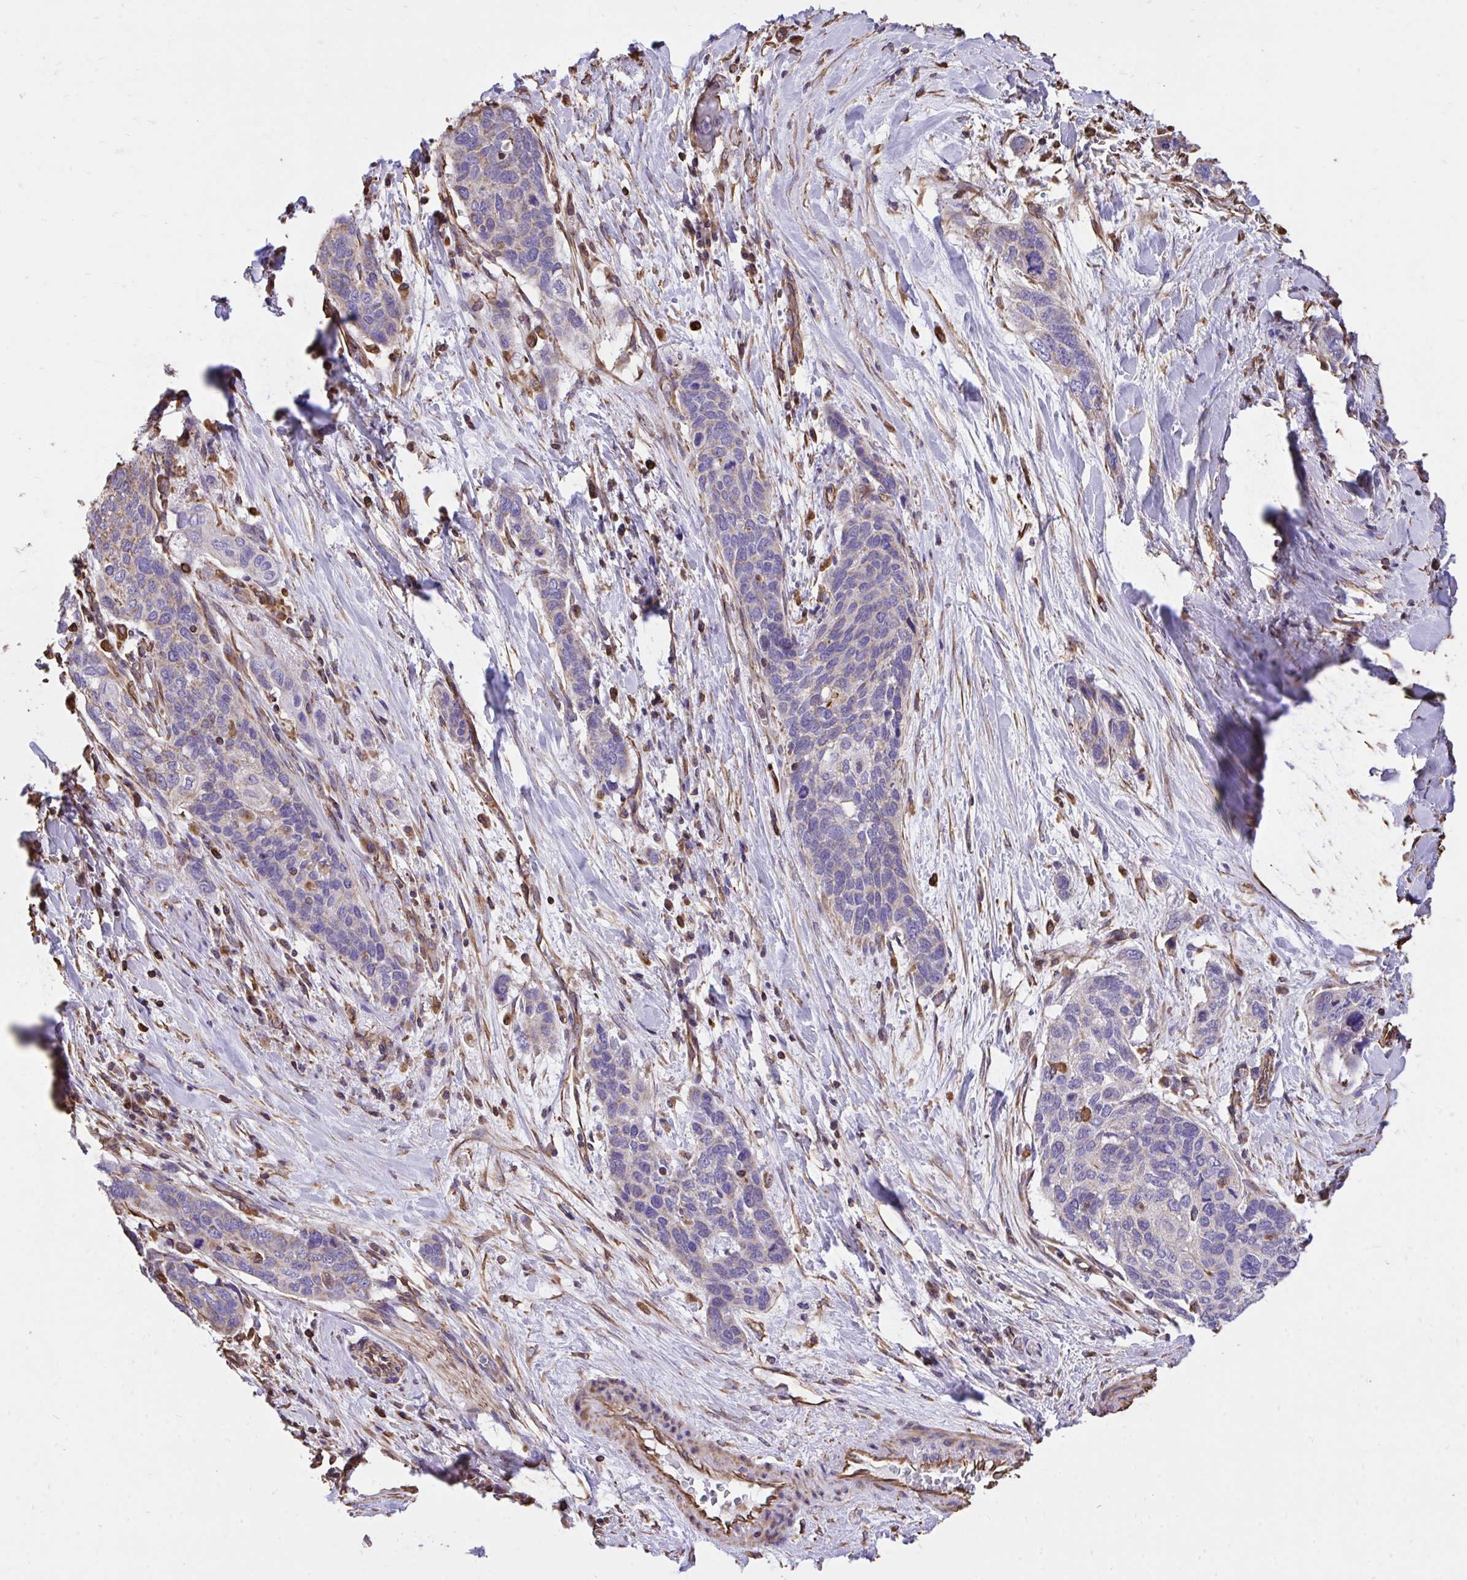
{"staining": {"intensity": "negative", "quantity": "none", "location": "none"}, "tissue": "lung cancer", "cell_type": "Tumor cells", "image_type": "cancer", "snomed": [{"axis": "morphology", "description": "Squamous cell carcinoma, NOS"}, {"axis": "morphology", "description": "Squamous cell carcinoma, metastatic, NOS"}, {"axis": "topography", "description": "Lymph node"}, {"axis": "topography", "description": "Lung"}], "caption": "IHC histopathology image of lung metastatic squamous cell carcinoma stained for a protein (brown), which shows no staining in tumor cells.", "gene": "RNF103", "patient": {"sex": "male", "age": 41}}